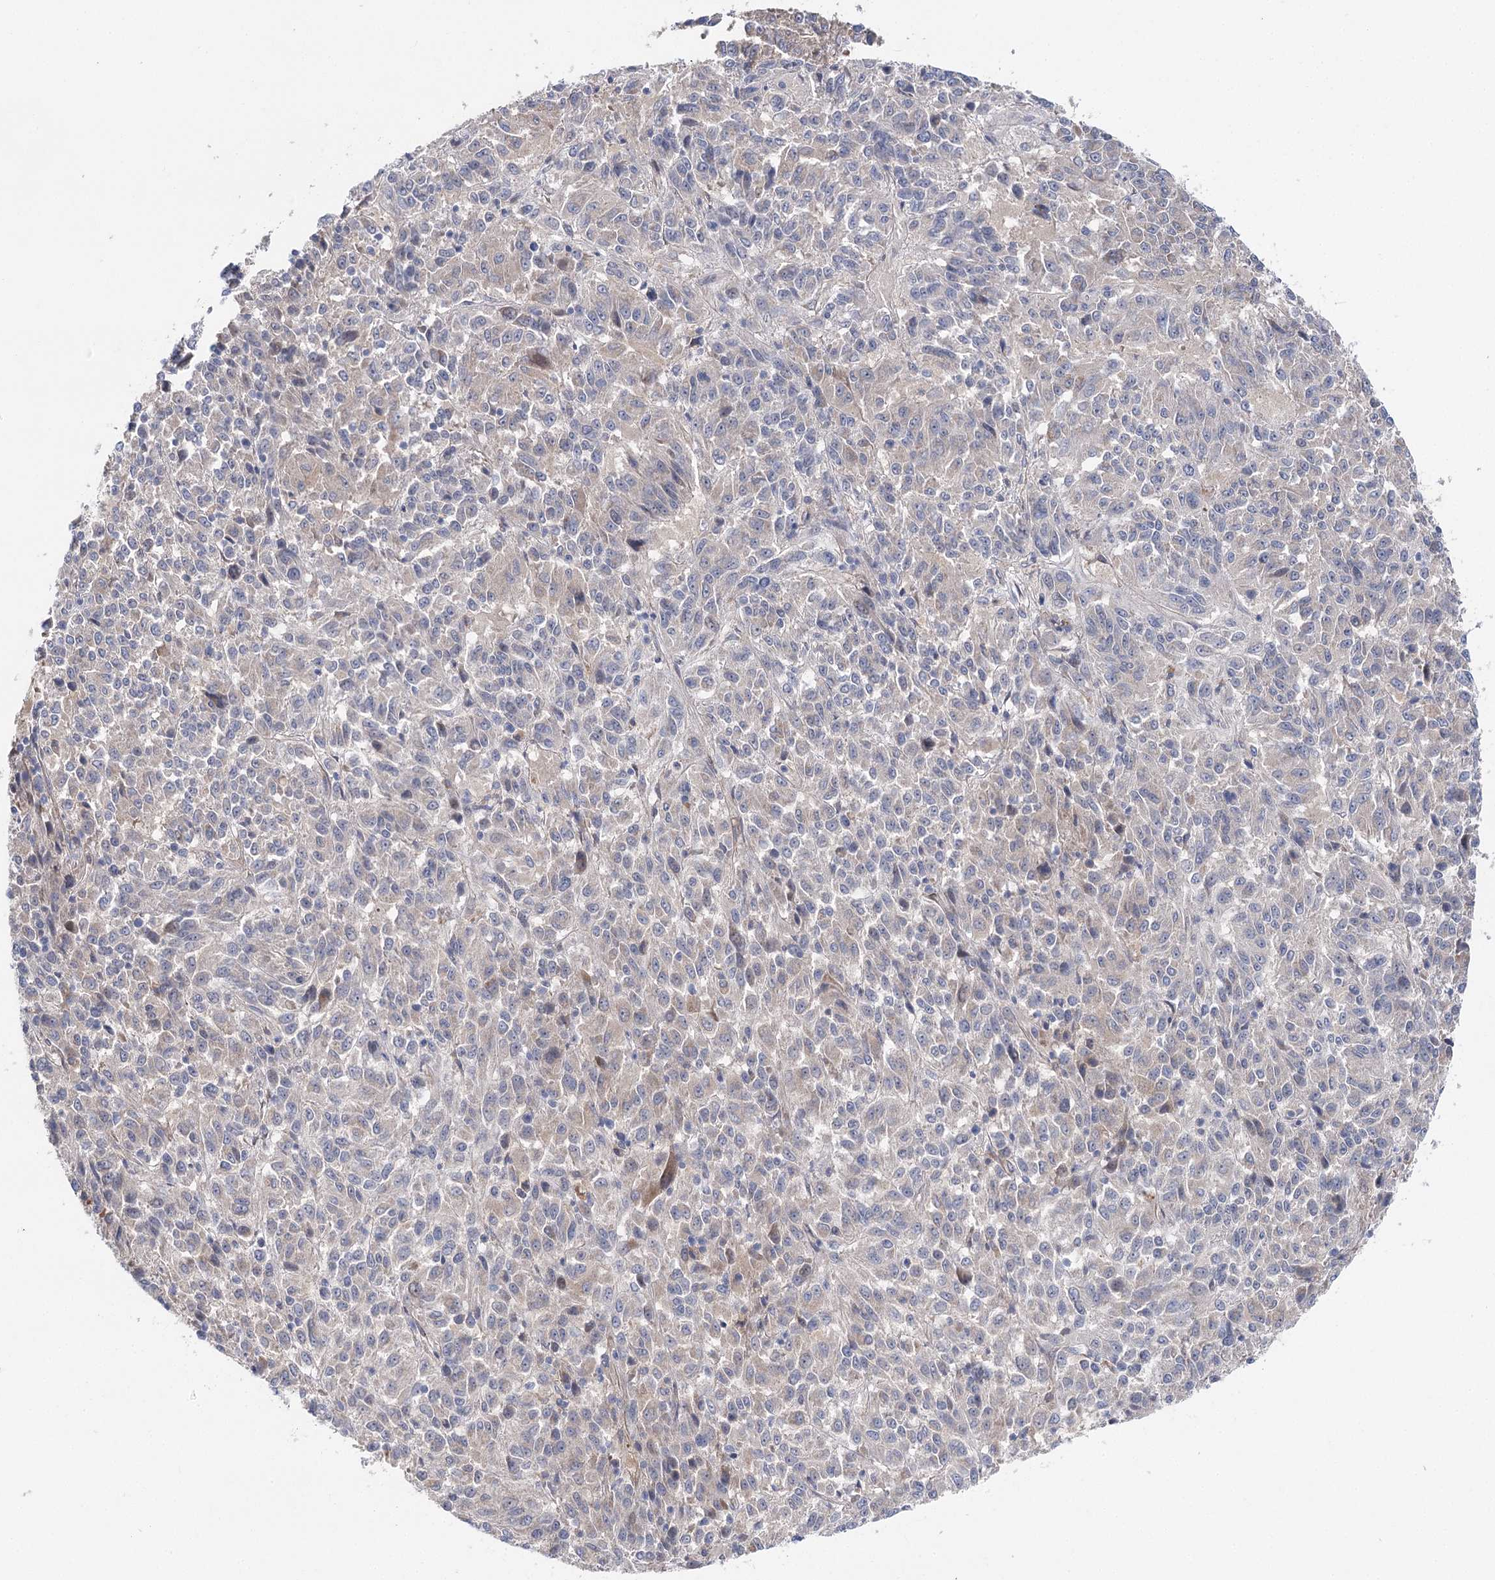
{"staining": {"intensity": "negative", "quantity": "none", "location": "none"}, "tissue": "melanoma", "cell_type": "Tumor cells", "image_type": "cancer", "snomed": [{"axis": "morphology", "description": "Malignant melanoma, Metastatic site"}, {"axis": "topography", "description": "Lung"}], "caption": "High power microscopy histopathology image of an IHC photomicrograph of melanoma, revealing no significant positivity in tumor cells. (DAB (3,3'-diaminobenzidine) IHC visualized using brightfield microscopy, high magnification).", "gene": "LRRC14B", "patient": {"sex": "male", "age": 64}}